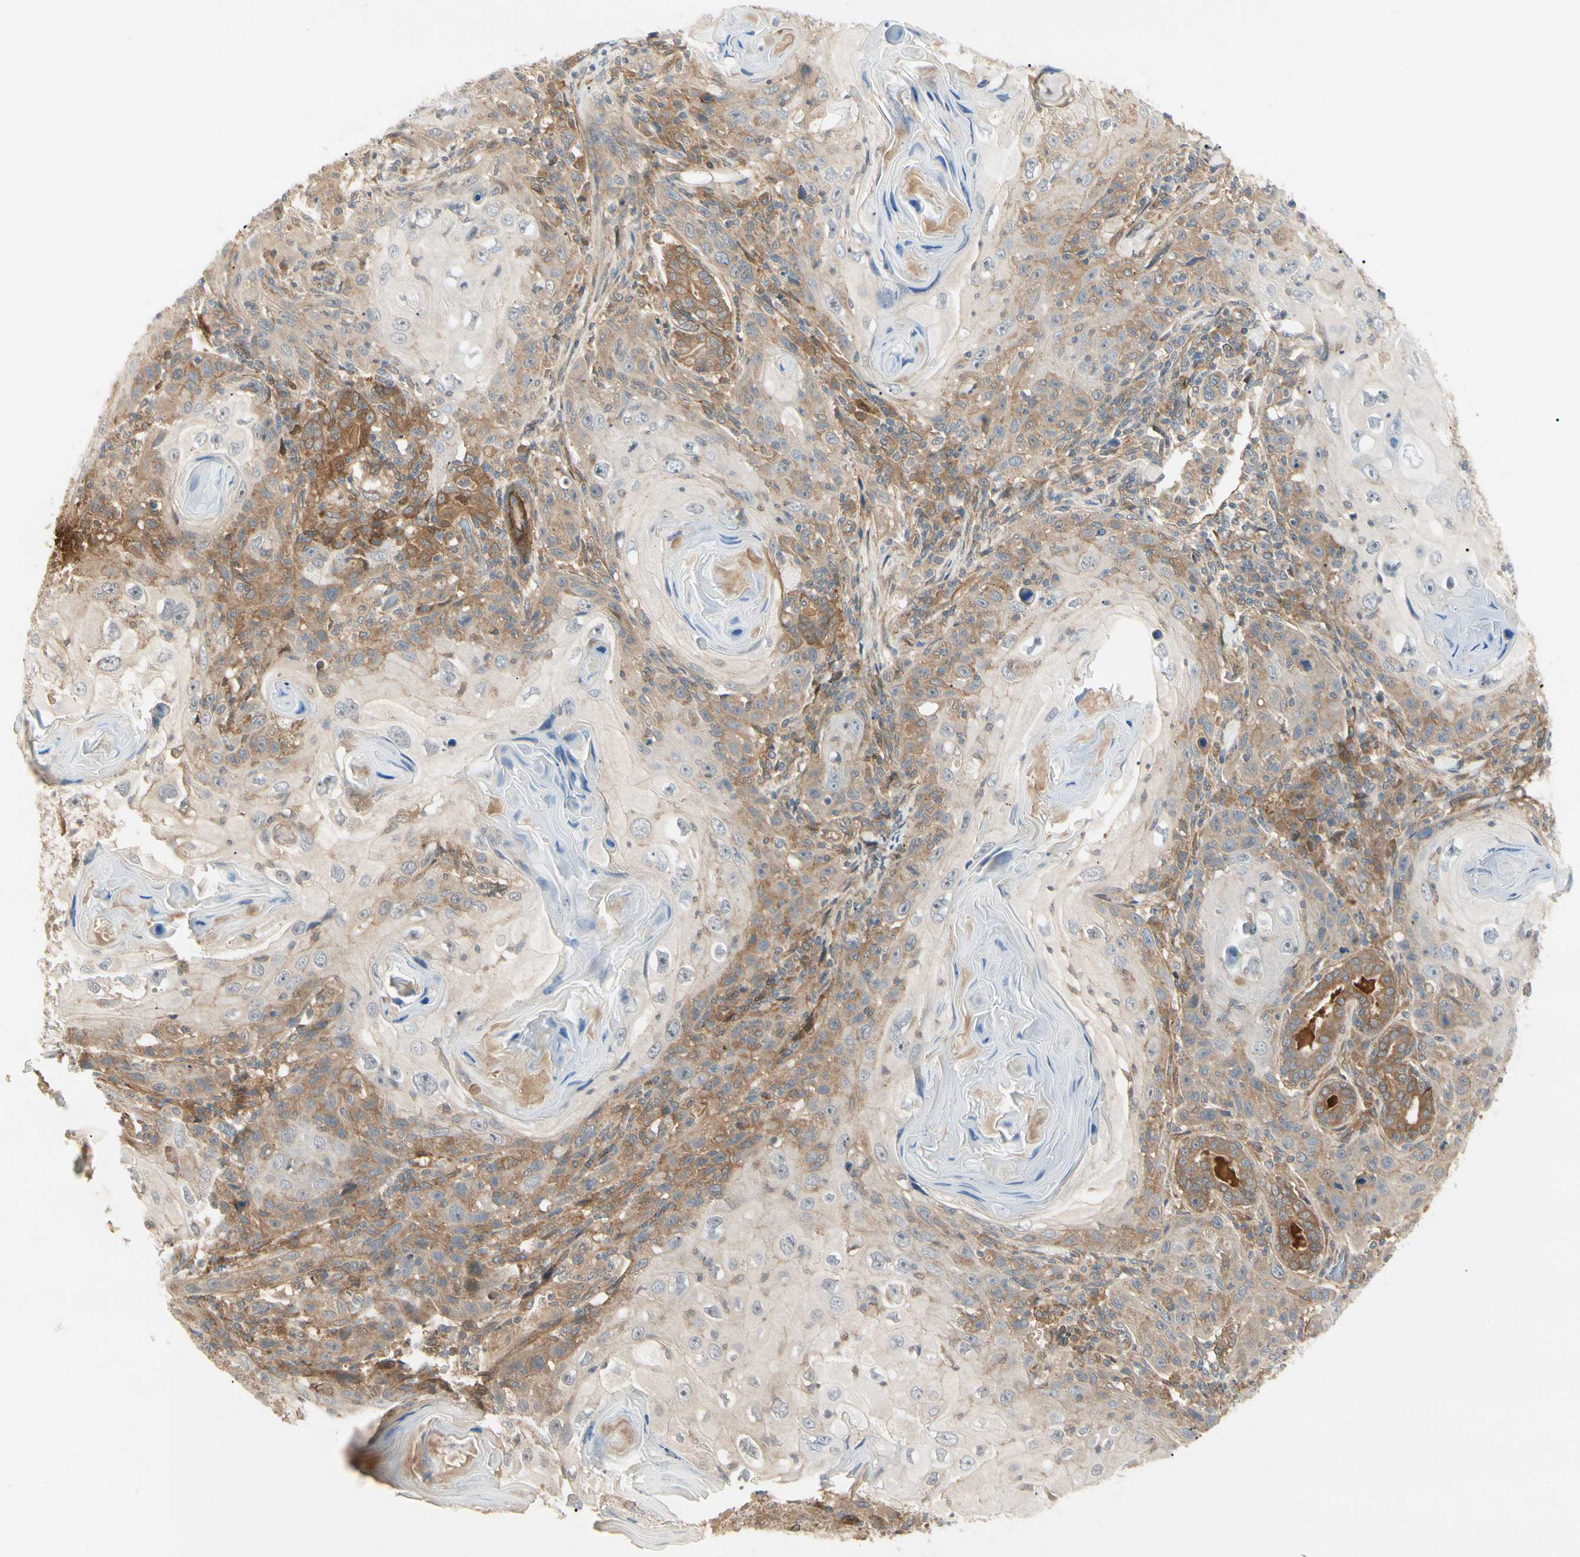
{"staining": {"intensity": "moderate", "quantity": ">75%", "location": "cytoplasmic/membranous"}, "tissue": "skin cancer", "cell_type": "Tumor cells", "image_type": "cancer", "snomed": [{"axis": "morphology", "description": "Squamous cell carcinoma, NOS"}, {"axis": "topography", "description": "Skin"}], "caption": "Moderate cytoplasmic/membranous expression is seen in approximately >75% of tumor cells in skin squamous cell carcinoma.", "gene": "F2R", "patient": {"sex": "female", "age": 88}}